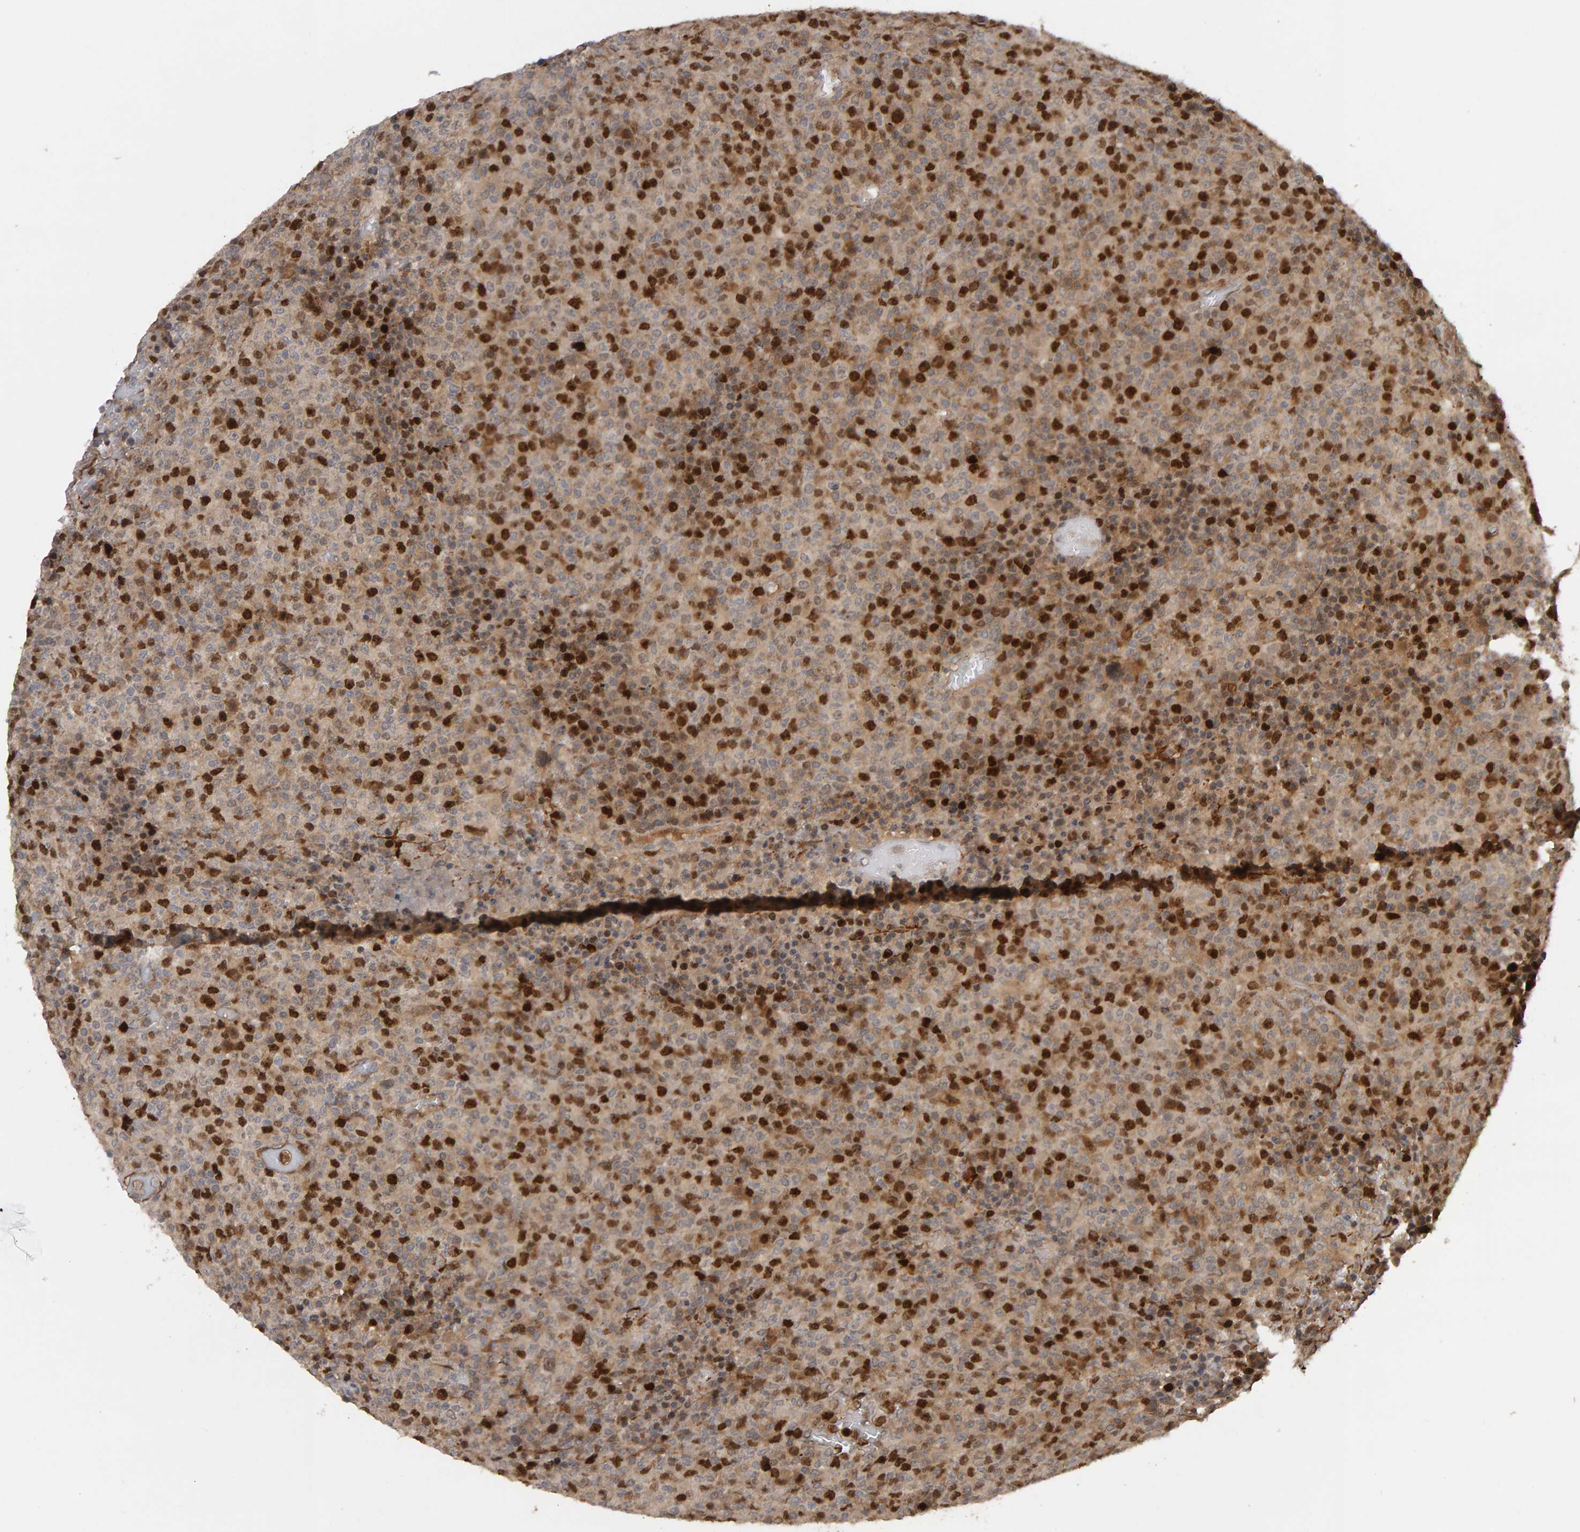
{"staining": {"intensity": "strong", "quantity": "25%-75%", "location": "nuclear"}, "tissue": "lymphoma", "cell_type": "Tumor cells", "image_type": "cancer", "snomed": [{"axis": "morphology", "description": "Malignant lymphoma, non-Hodgkin's type, High grade"}, {"axis": "topography", "description": "Lymph node"}], "caption": "DAB (3,3'-diaminobenzidine) immunohistochemical staining of lymphoma shows strong nuclear protein positivity in approximately 25%-75% of tumor cells. Immunohistochemistry stains the protein of interest in brown and the nuclei are stained blue.", "gene": "CDCA5", "patient": {"sex": "male", "age": 13}}